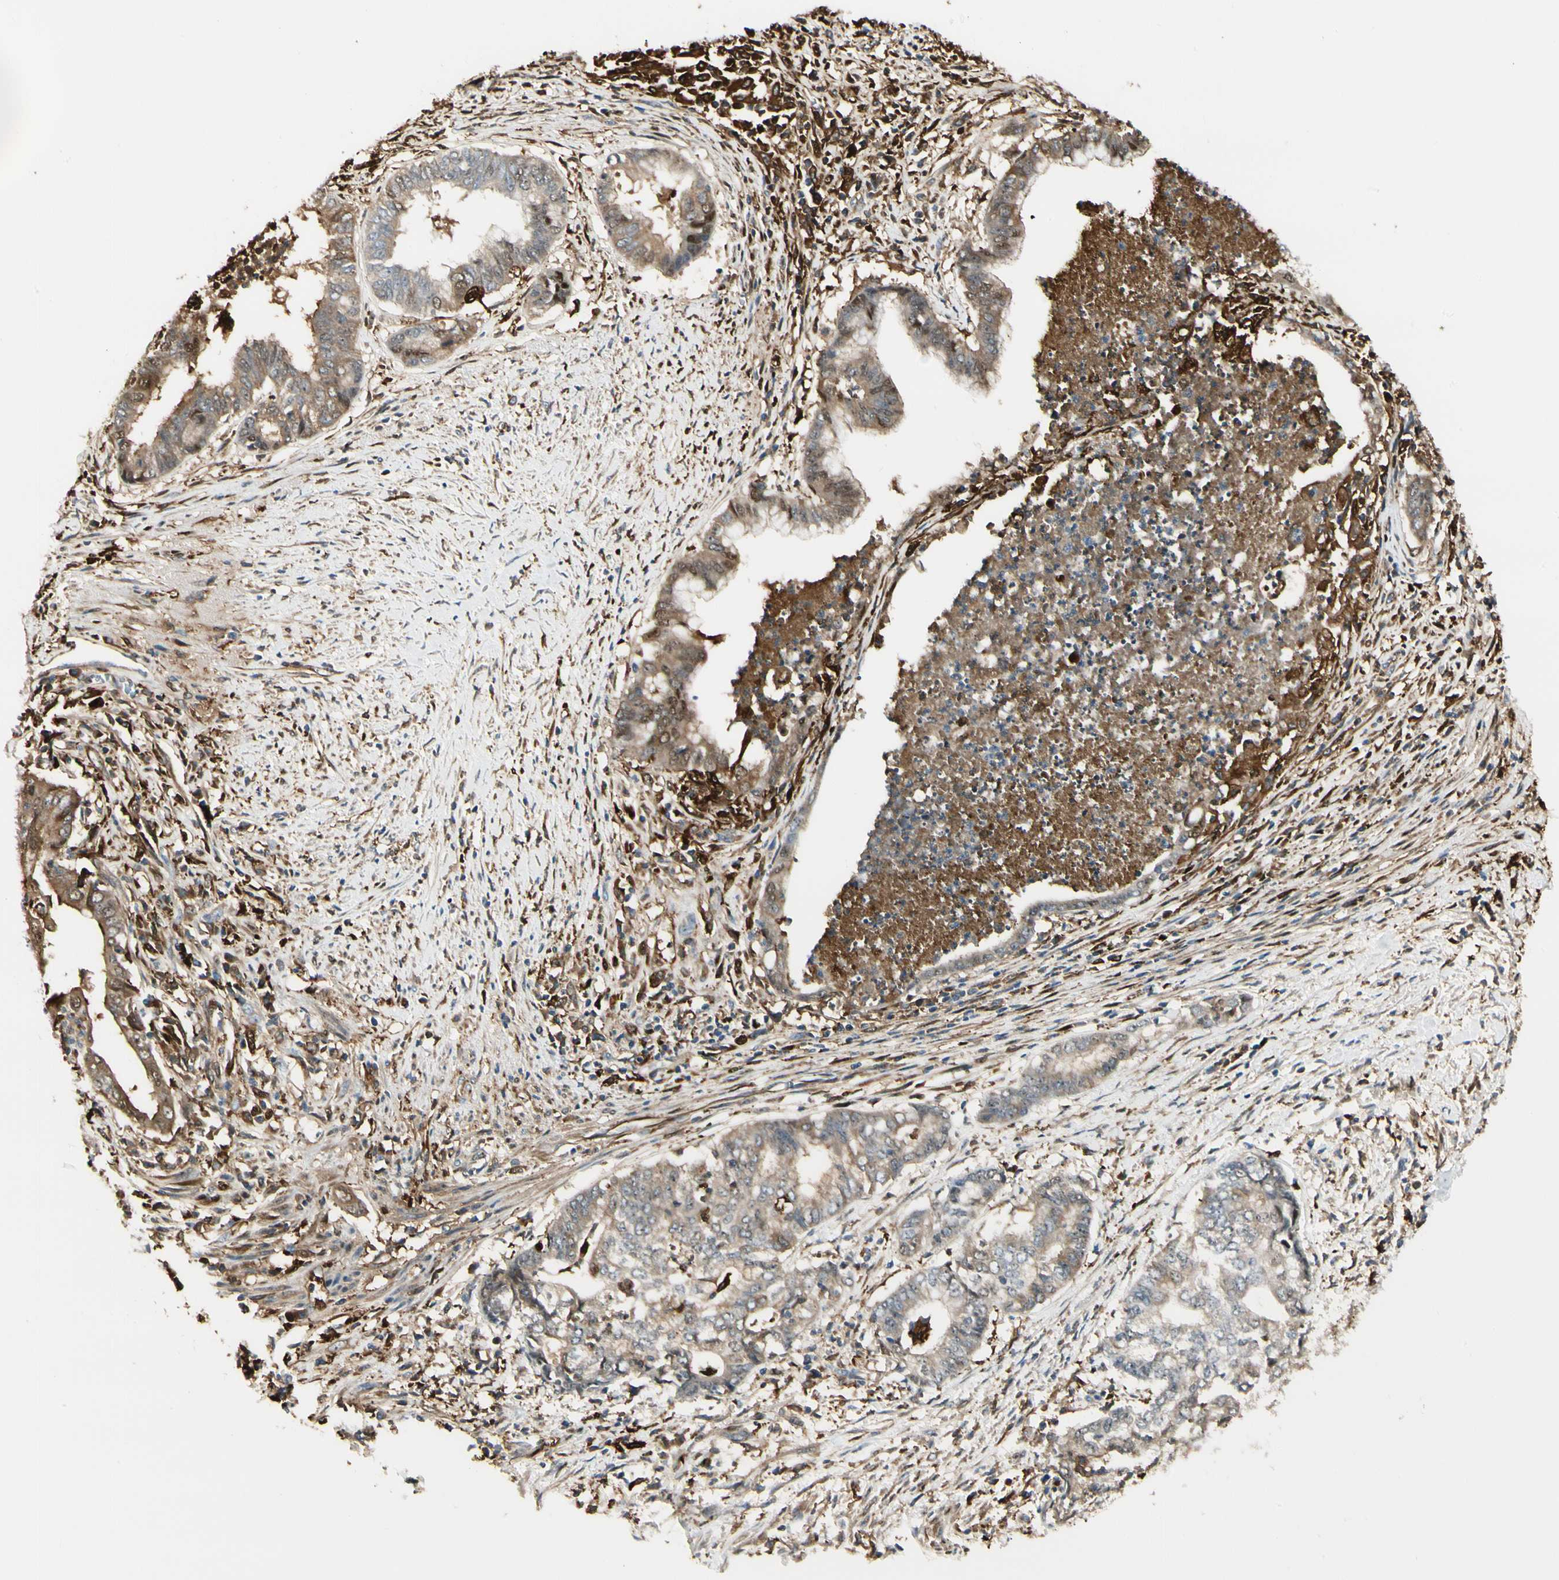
{"staining": {"intensity": "moderate", "quantity": "<25%", "location": "cytoplasmic/membranous,nuclear"}, "tissue": "endometrial cancer", "cell_type": "Tumor cells", "image_type": "cancer", "snomed": [{"axis": "morphology", "description": "Necrosis, NOS"}, {"axis": "morphology", "description": "Adenocarcinoma, NOS"}, {"axis": "topography", "description": "Endometrium"}], "caption": "IHC of endometrial cancer exhibits low levels of moderate cytoplasmic/membranous and nuclear staining in about <25% of tumor cells.", "gene": "FTH1", "patient": {"sex": "female", "age": 79}}